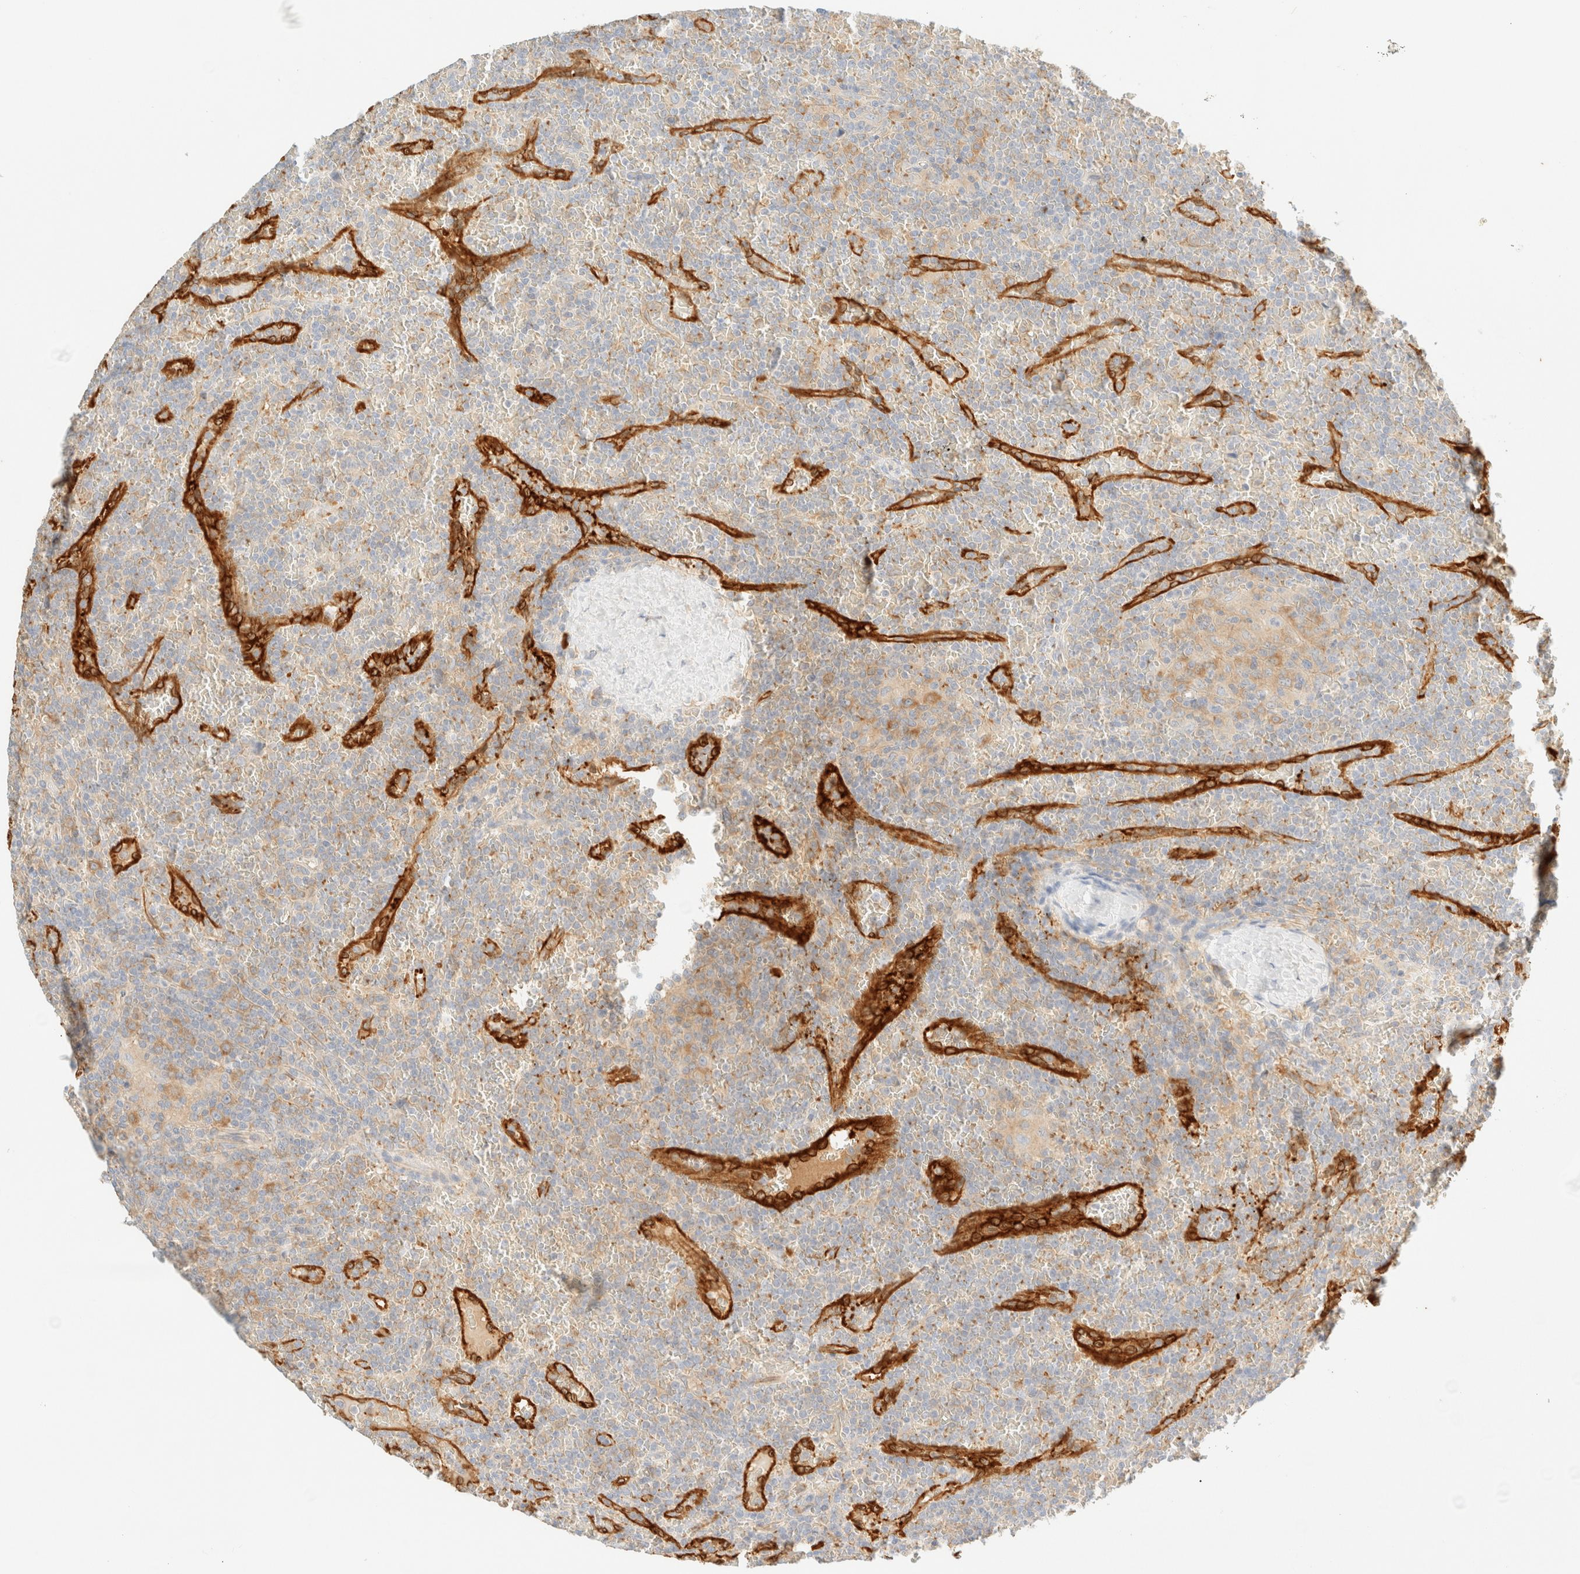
{"staining": {"intensity": "weak", "quantity": "25%-75%", "location": "cytoplasmic/membranous"}, "tissue": "lymphoma", "cell_type": "Tumor cells", "image_type": "cancer", "snomed": [{"axis": "morphology", "description": "Malignant lymphoma, non-Hodgkin's type, Low grade"}, {"axis": "topography", "description": "Spleen"}], "caption": "The immunohistochemical stain highlights weak cytoplasmic/membranous positivity in tumor cells of malignant lymphoma, non-Hodgkin's type (low-grade) tissue.", "gene": "FHOD1", "patient": {"sex": "female", "age": 19}}